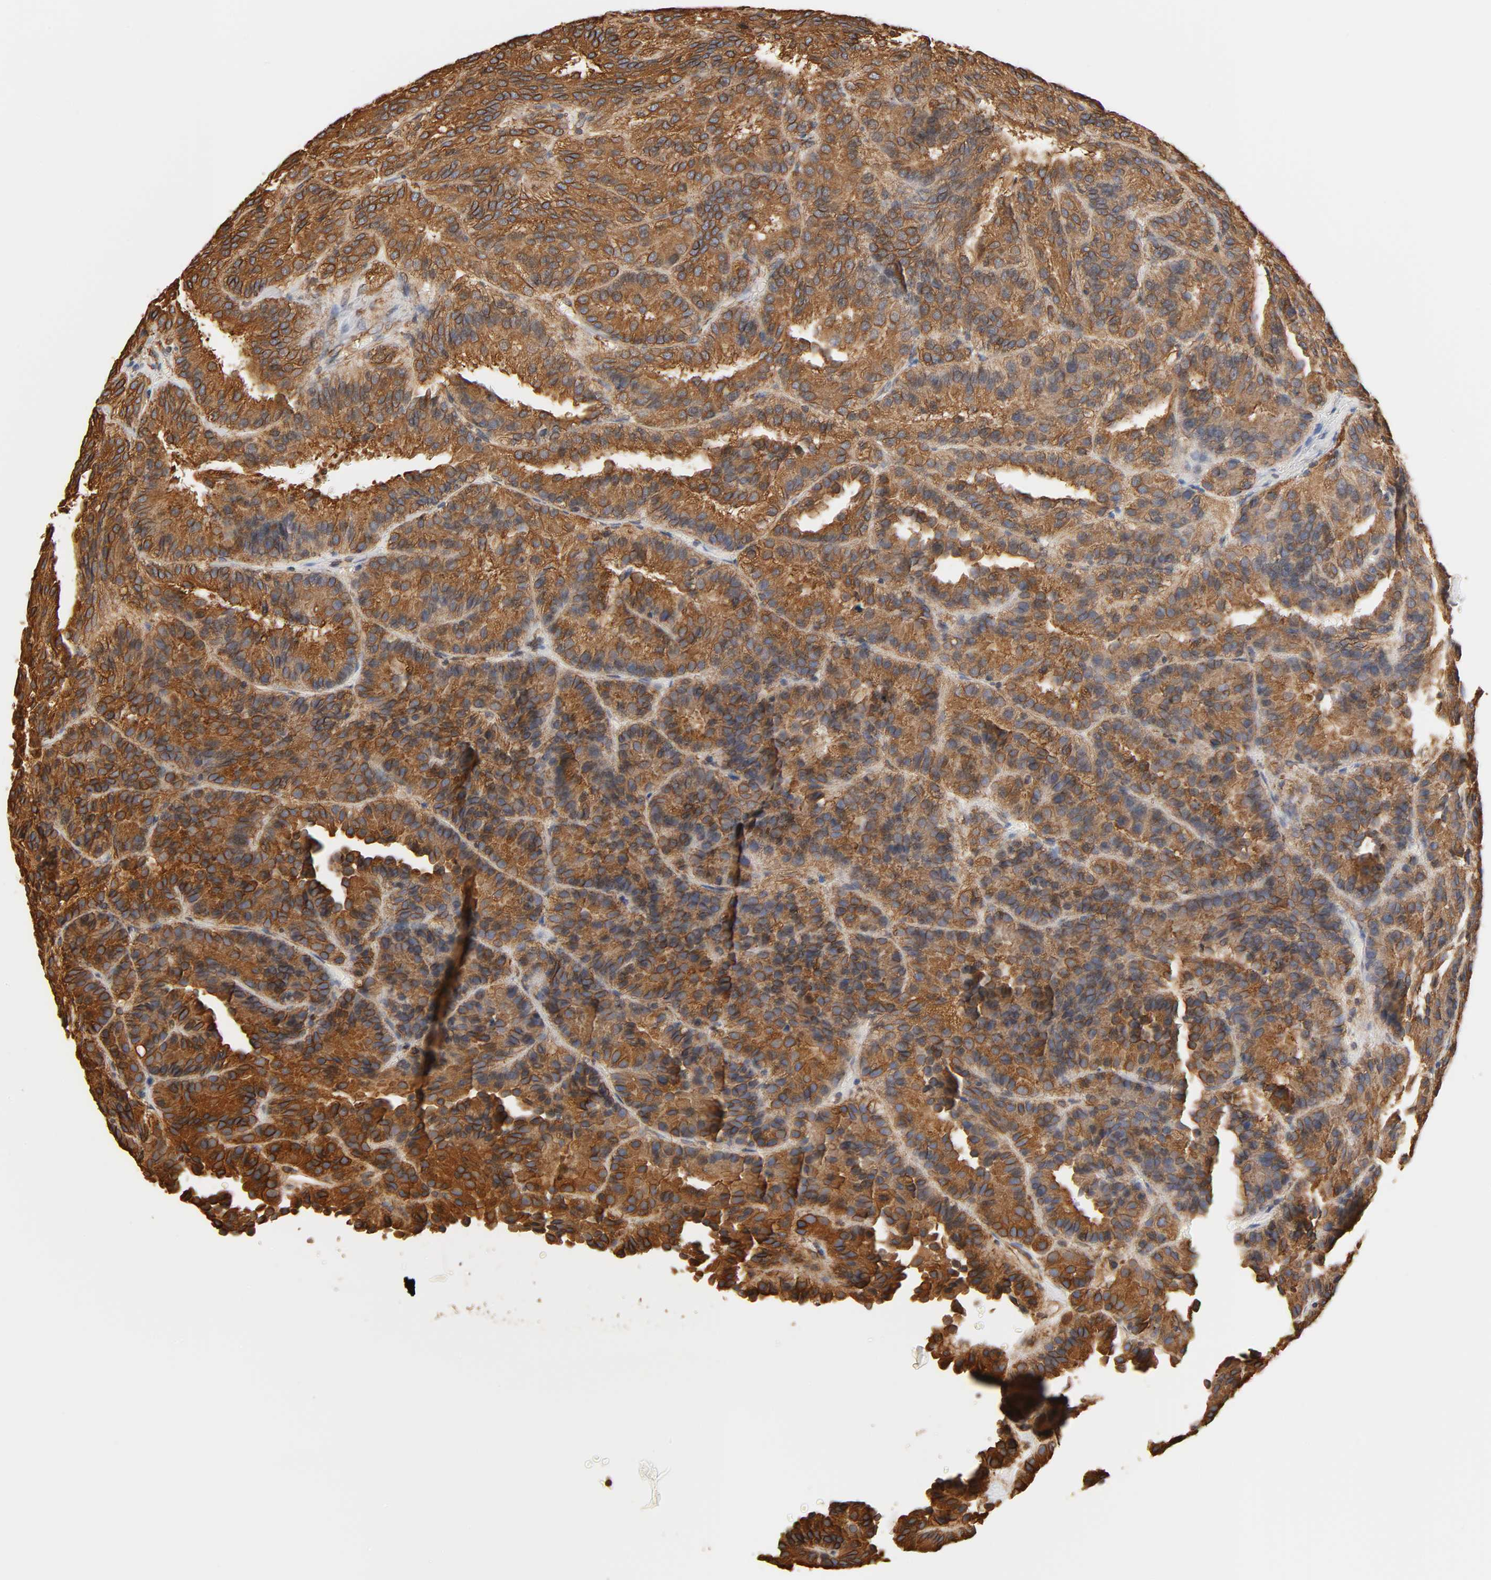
{"staining": {"intensity": "strong", "quantity": ">75%", "location": "cytoplasmic/membranous"}, "tissue": "renal cancer", "cell_type": "Tumor cells", "image_type": "cancer", "snomed": [{"axis": "morphology", "description": "Adenocarcinoma, NOS"}, {"axis": "topography", "description": "Kidney"}], "caption": "The micrograph displays a brown stain indicating the presence of a protein in the cytoplasmic/membranous of tumor cells in renal adenocarcinoma.", "gene": "BCAP31", "patient": {"sex": "male", "age": 46}}